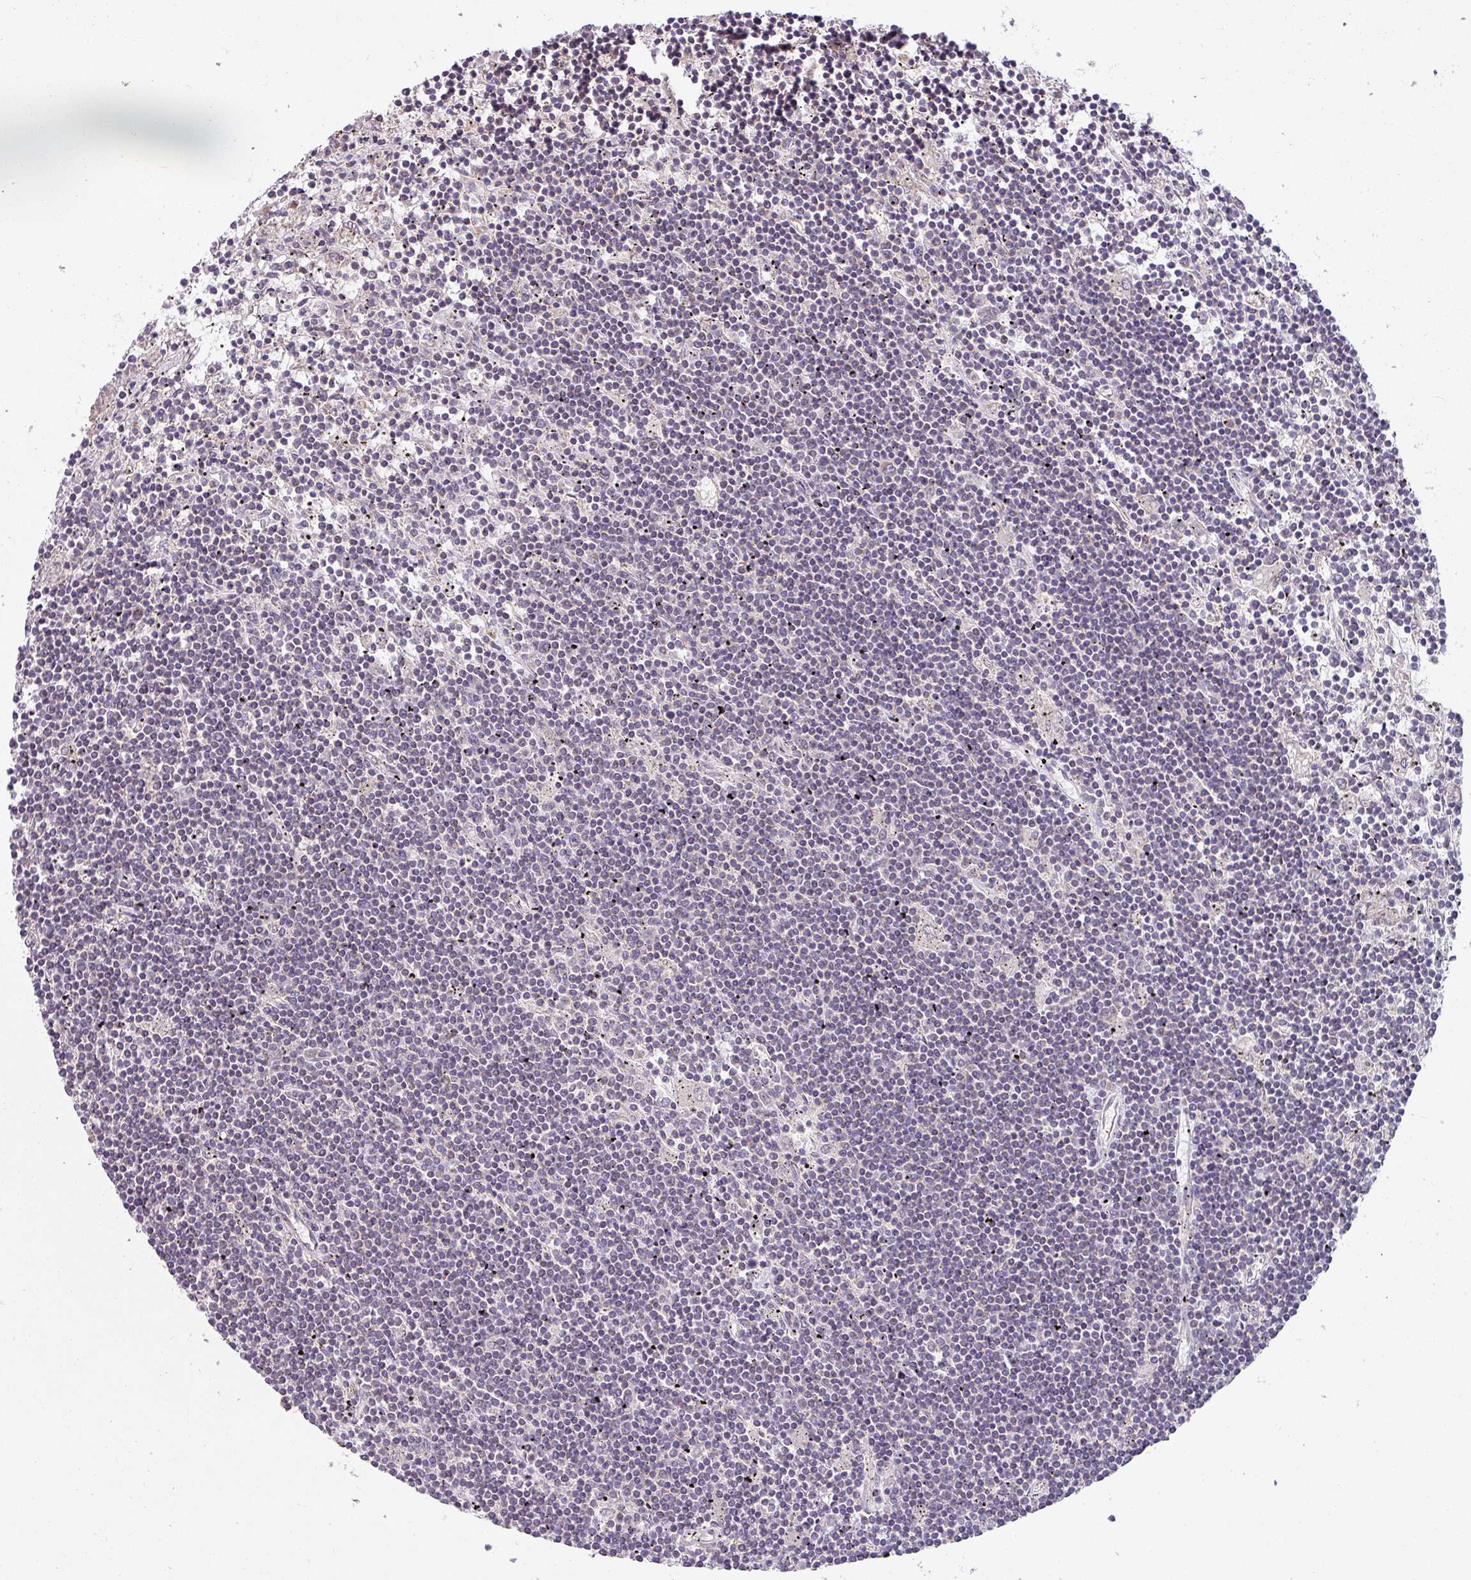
{"staining": {"intensity": "negative", "quantity": "none", "location": "none"}, "tissue": "lymphoma", "cell_type": "Tumor cells", "image_type": "cancer", "snomed": [{"axis": "morphology", "description": "Malignant lymphoma, non-Hodgkin's type, Low grade"}, {"axis": "topography", "description": "Spleen"}], "caption": "DAB (3,3'-diaminobenzidine) immunohistochemical staining of human lymphoma reveals no significant staining in tumor cells.", "gene": "PALS2", "patient": {"sex": "male", "age": 76}}